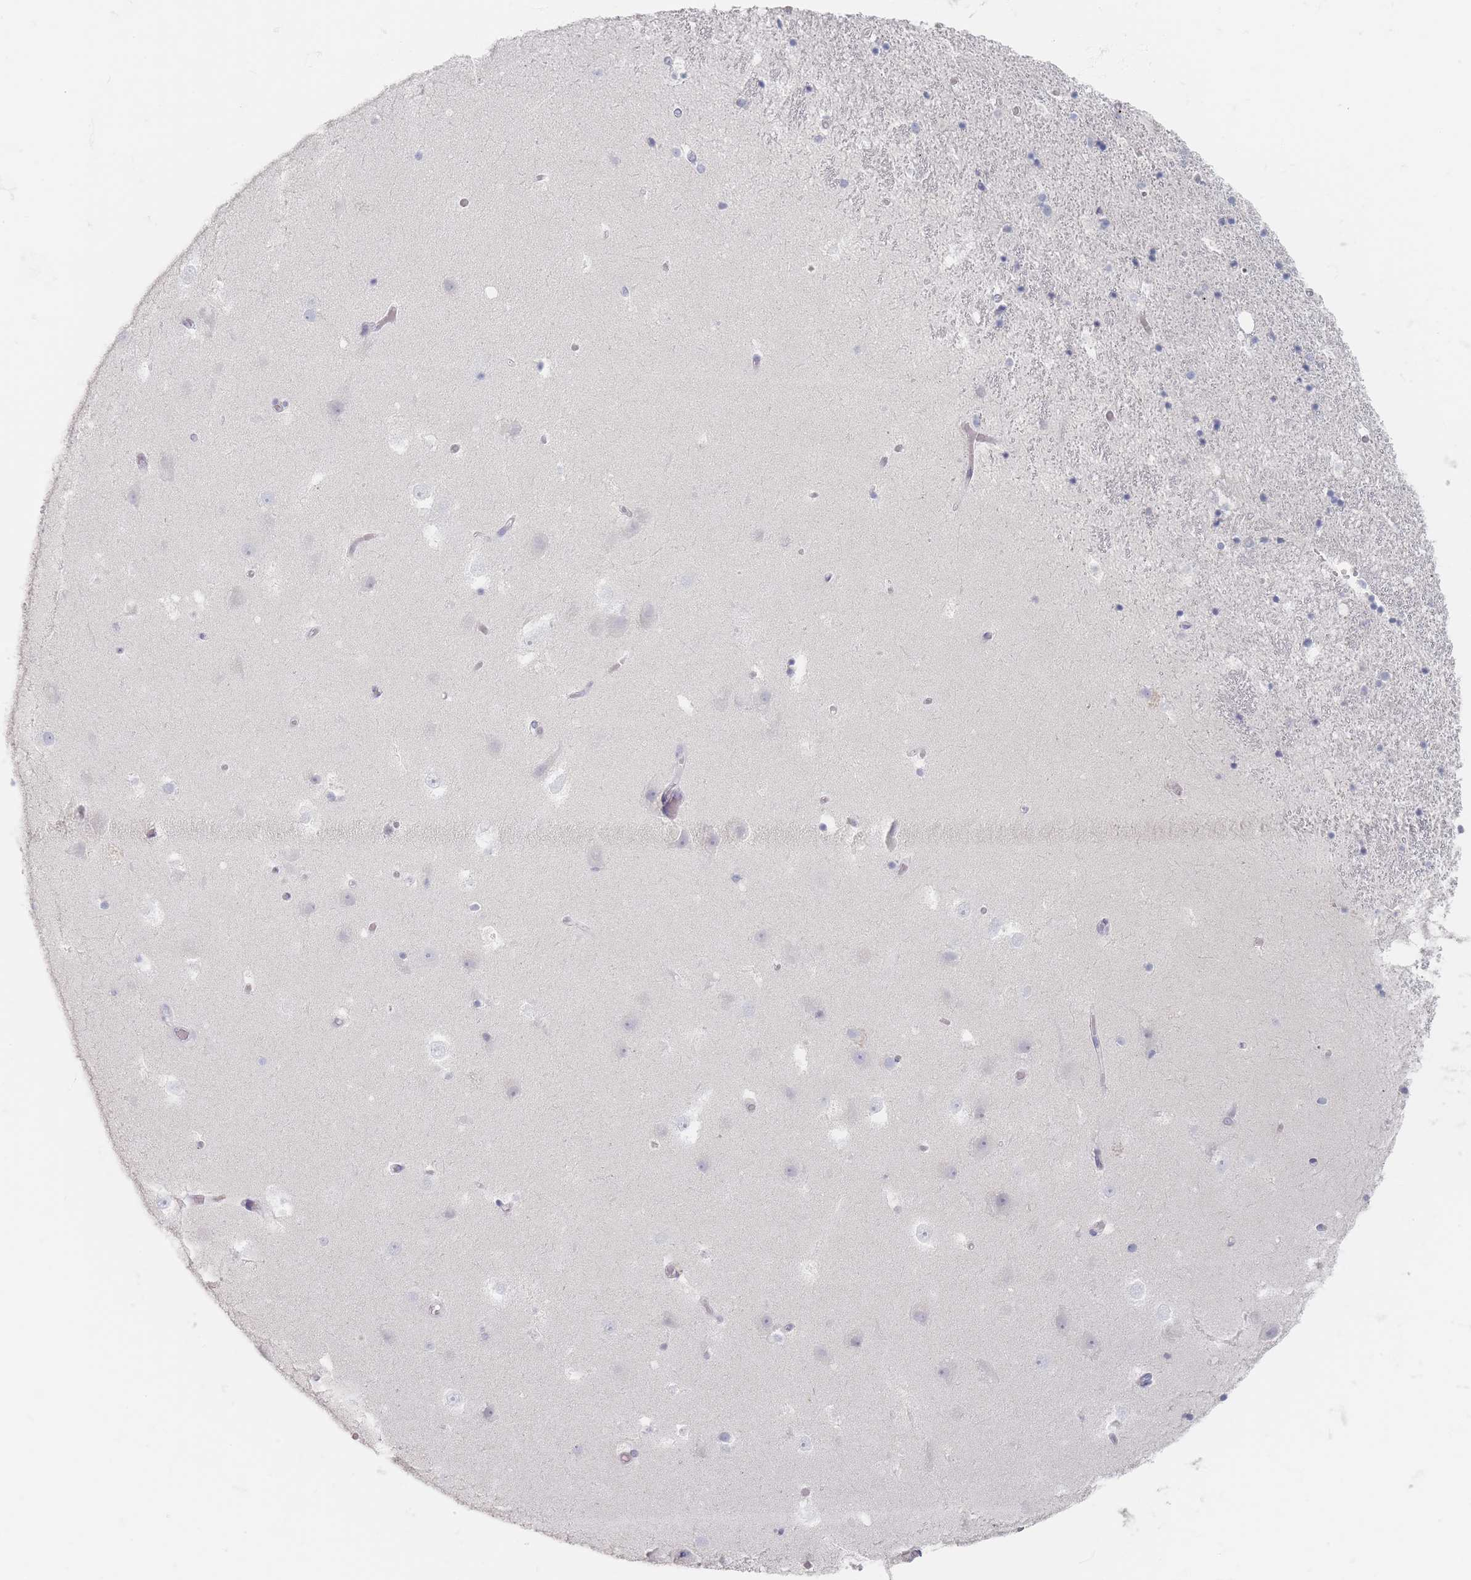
{"staining": {"intensity": "negative", "quantity": "none", "location": "none"}, "tissue": "hippocampus", "cell_type": "Glial cells", "image_type": "normal", "snomed": [{"axis": "morphology", "description": "Normal tissue, NOS"}, {"axis": "topography", "description": "Hippocampus"}], "caption": "DAB immunohistochemical staining of benign hippocampus demonstrates no significant positivity in glial cells.", "gene": "CD37", "patient": {"sex": "female", "age": 52}}